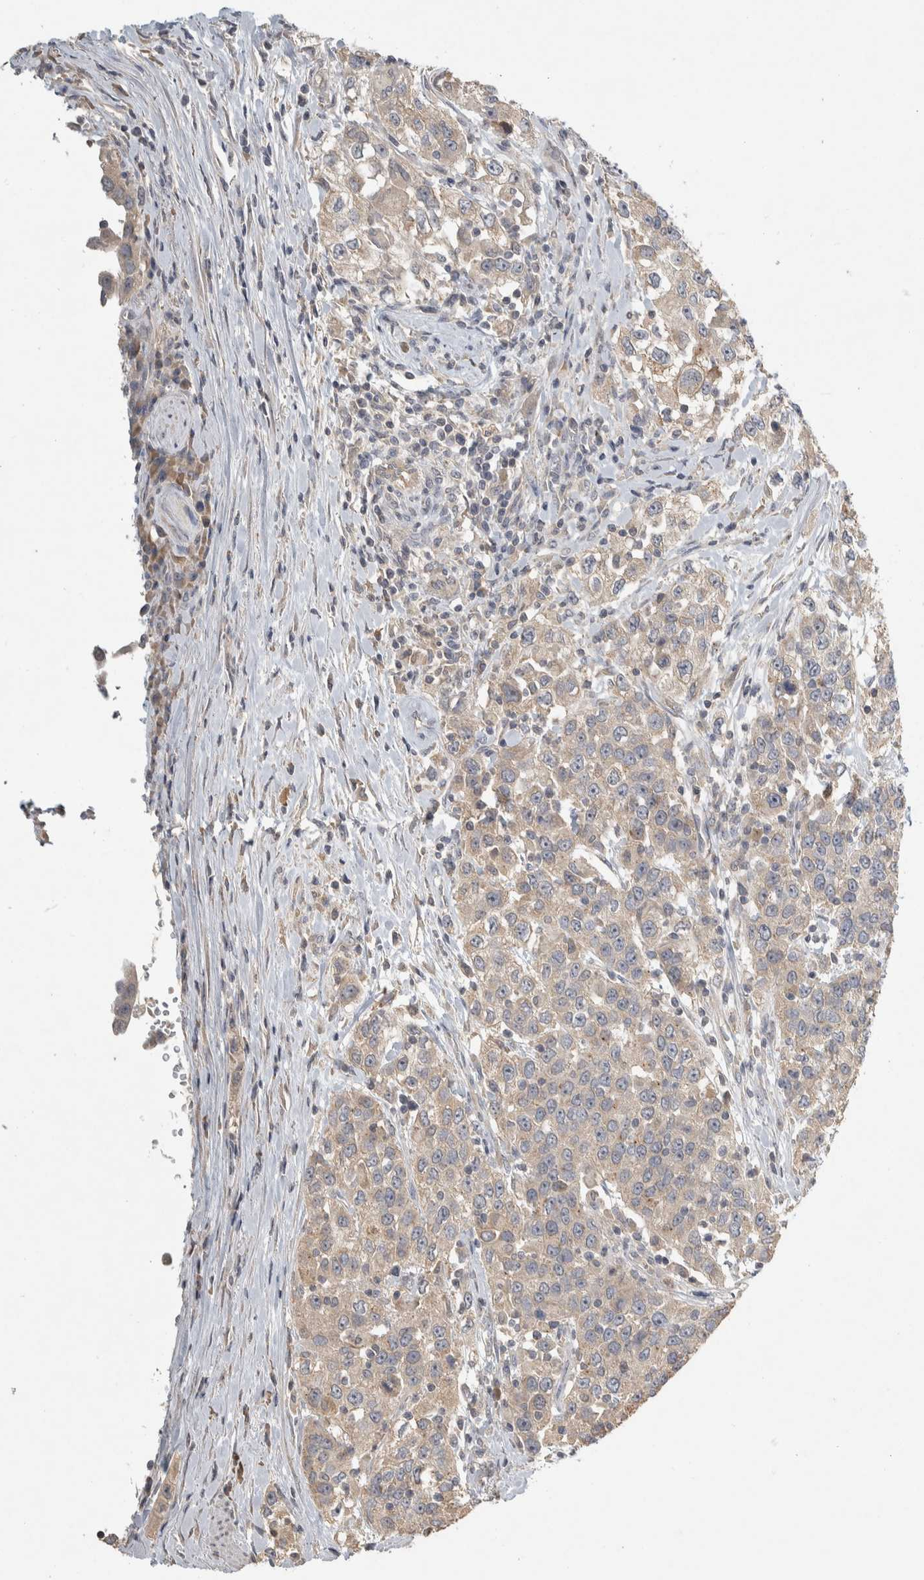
{"staining": {"intensity": "weak", "quantity": ">75%", "location": "cytoplasmic/membranous"}, "tissue": "urothelial cancer", "cell_type": "Tumor cells", "image_type": "cancer", "snomed": [{"axis": "morphology", "description": "Urothelial carcinoma, High grade"}, {"axis": "topography", "description": "Urinary bladder"}], "caption": "The micrograph exhibits immunohistochemical staining of urothelial carcinoma (high-grade). There is weak cytoplasmic/membranous positivity is present in about >75% of tumor cells. (DAB (3,3'-diaminobenzidine) = brown stain, brightfield microscopy at high magnification).", "gene": "EIF3H", "patient": {"sex": "female", "age": 80}}